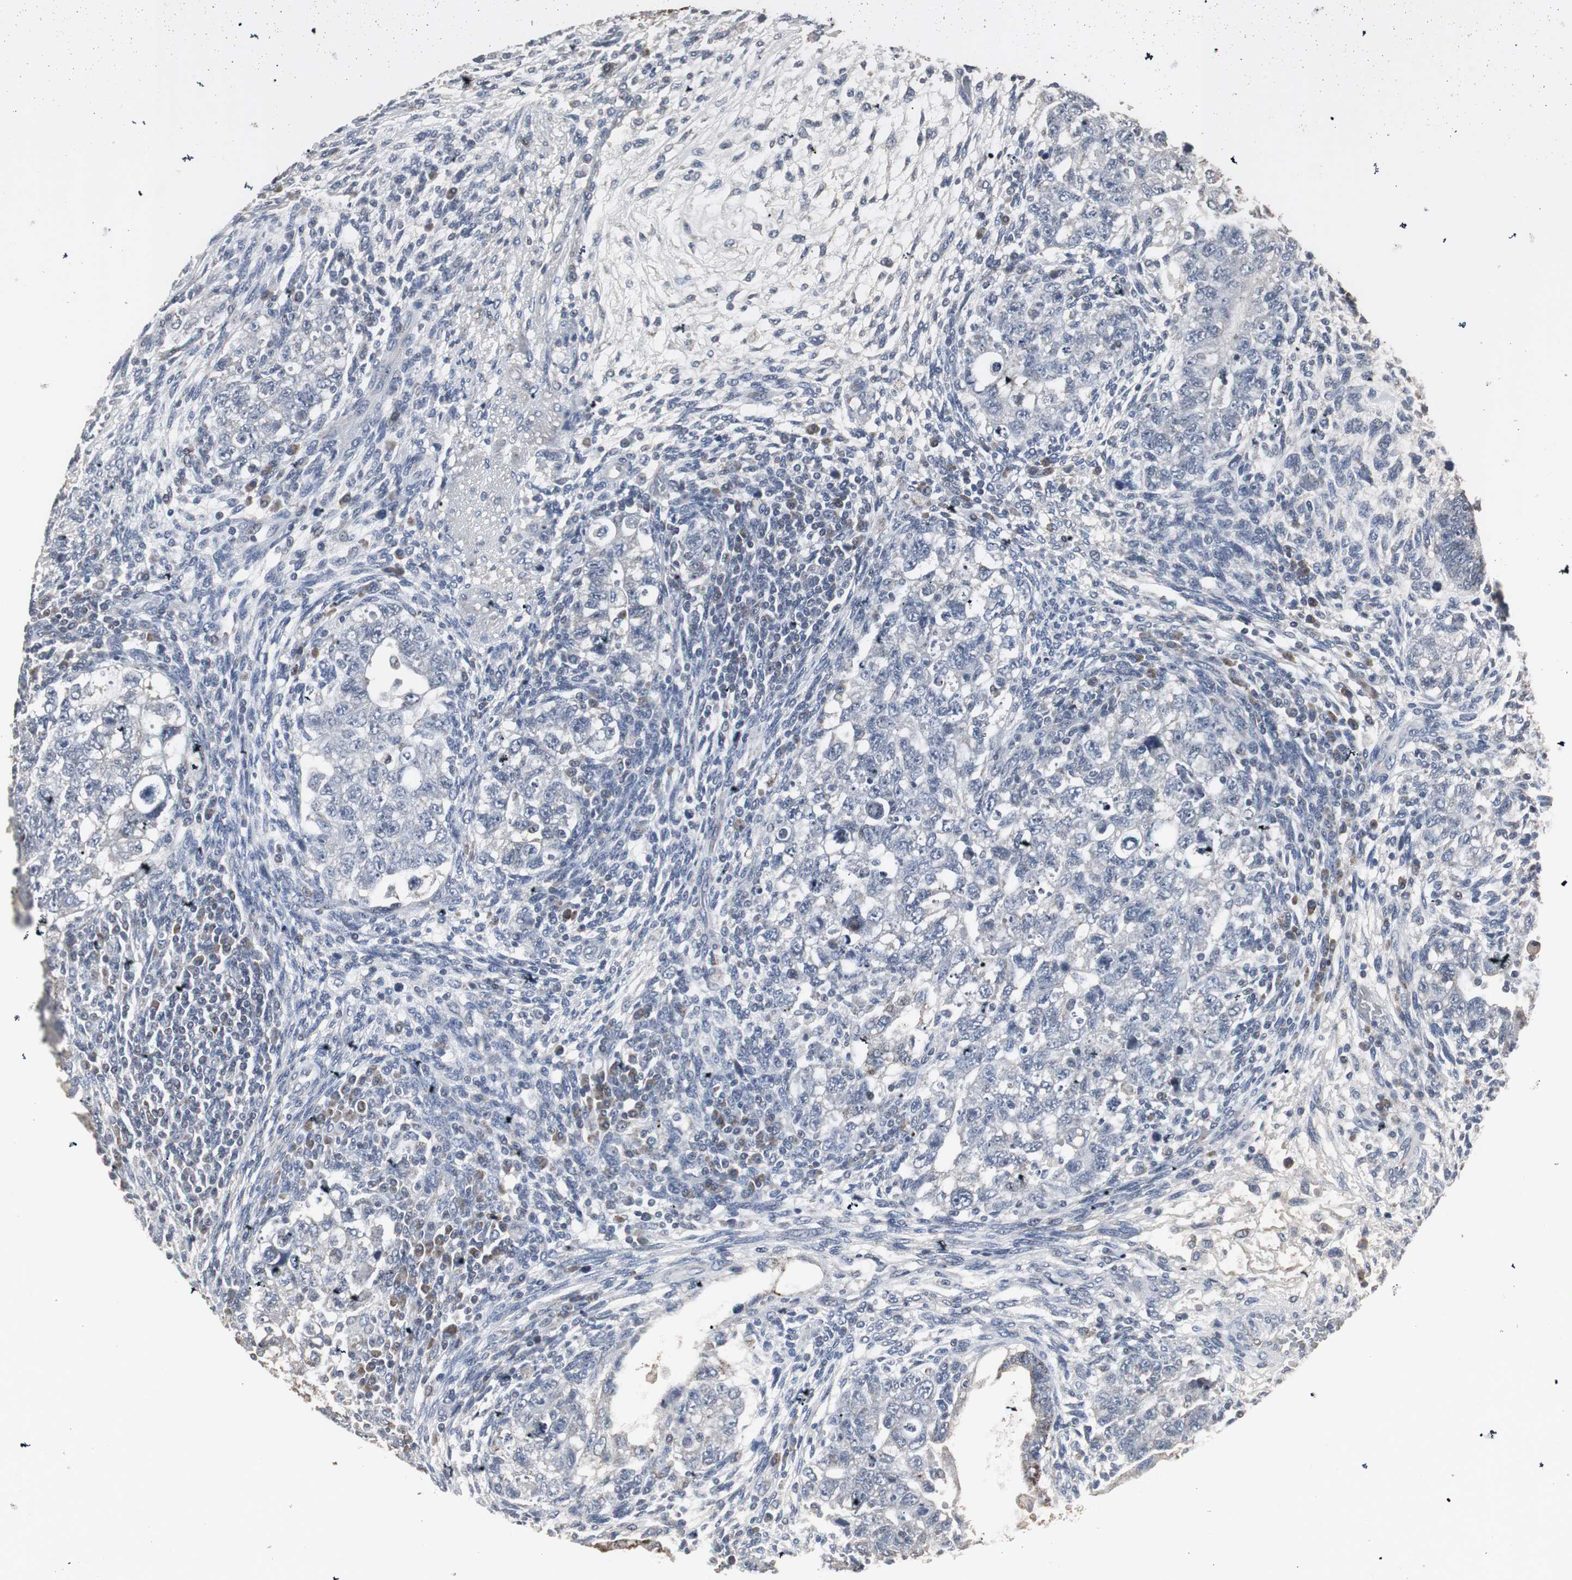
{"staining": {"intensity": "negative", "quantity": "none", "location": "none"}, "tissue": "testis cancer", "cell_type": "Tumor cells", "image_type": "cancer", "snomed": [{"axis": "morphology", "description": "Normal tissue, NOS"}, {"axis": "morphology", "description": "Carcinoma, Embryonal, NOS"}, {"axis": "topography", "description": "Testis"}], "caption": "Immunohistochemistry (IHC) photomicrograph of neoplastic tissue: testis cancer stained with DAB (3,3'-diaminobenzidine) displays no significant protein positivity in tumor cells.", "gene": "ACAA1", "patient": {"sex": "male", "age": 36}}